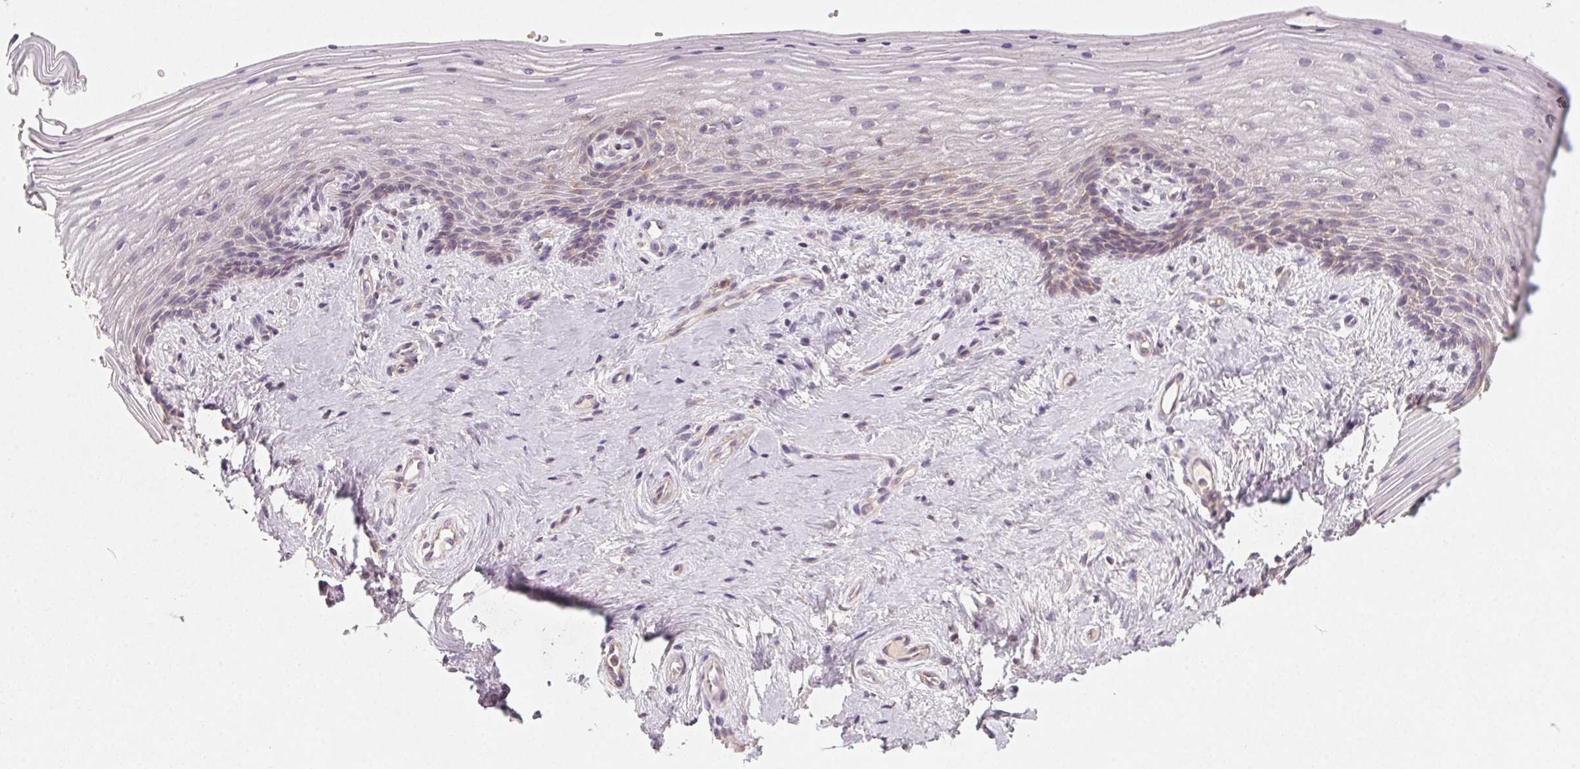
{"staining": {"intensity": "weak", "quantity": "25%-75%", "location": "cytoplasmic/membranous"}, "tissue": "vagina", "cell_type": "Squamous epithelial cells", "image_type": "normal", "snomed": [{"axis": "morphology", "description": "Normal tissue, NOS"}, {"axis": "topography", "description": "Vagina"}], "caption": "The immunohistochemical stain shows weak cytoplasmic/membranous positivity in squamous epithelial cells of normal vagina.", "gene": "AP1S1", "patient": {"sex": "female", "age": 45}}